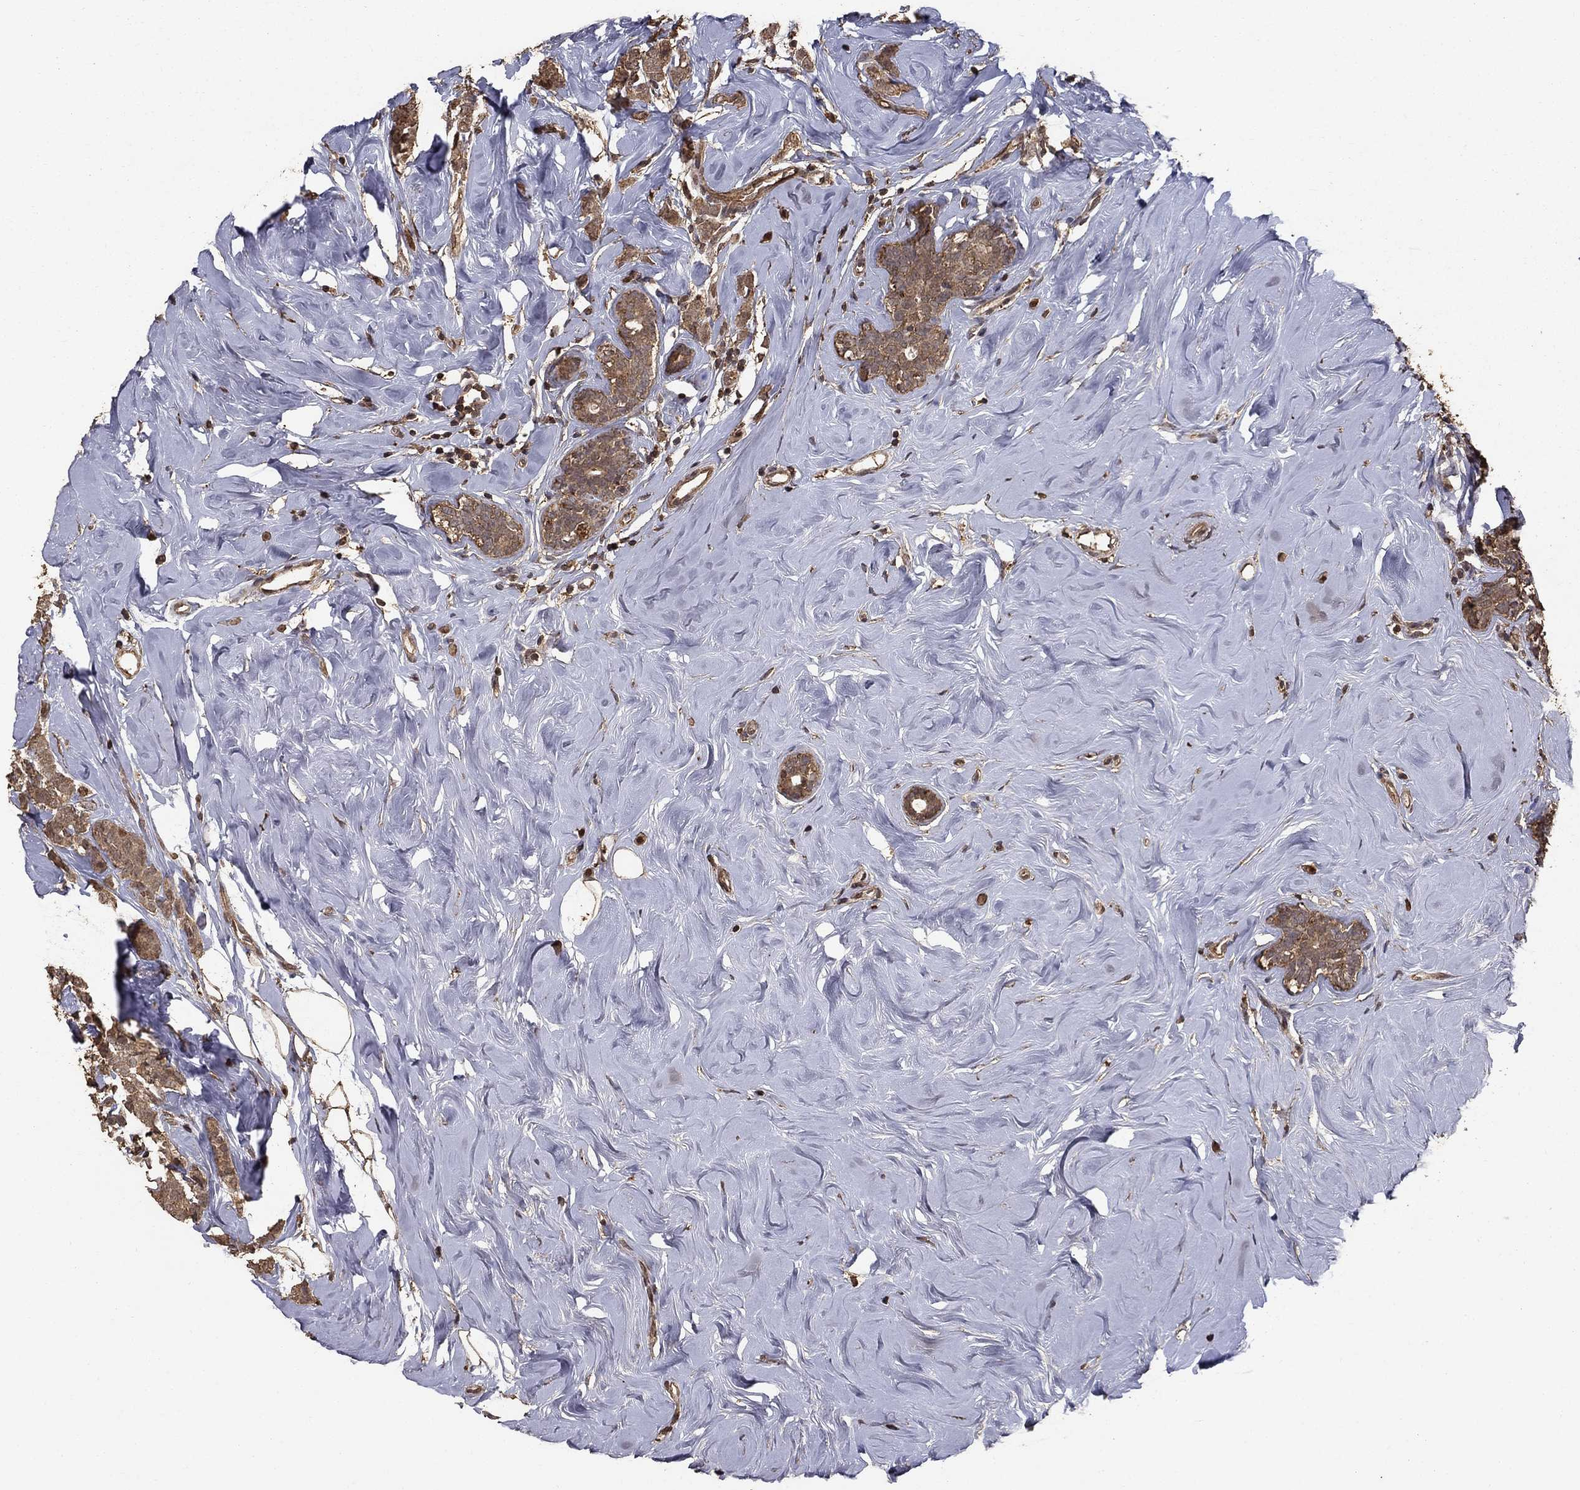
{"staining": {"intensity": "moderate", "quantity": ">75%", "location": "cytoplasmic/membranous"}, "tissue": "breast cancer", "cell_type": "Tumor cells", "image_type": "cancer", "snomed": [{"axis": "morphology", "description": "Lobular carcinoma"}, {"axis": "topography", "description": "Breast"}], "caption": "Immunohistochemistry of breast cancer (lobular carcinoma) exhibits medium levels of moderate cytoplasmic/membranous staining in approximately >75% of tumor cells. The protein is stained brown, and the nuclei are stained in blue (DAB IHC with brightfield microscopy, high magnification).", "gene": "PRDM1", "patient": {"sex": "female", "age": 49}}